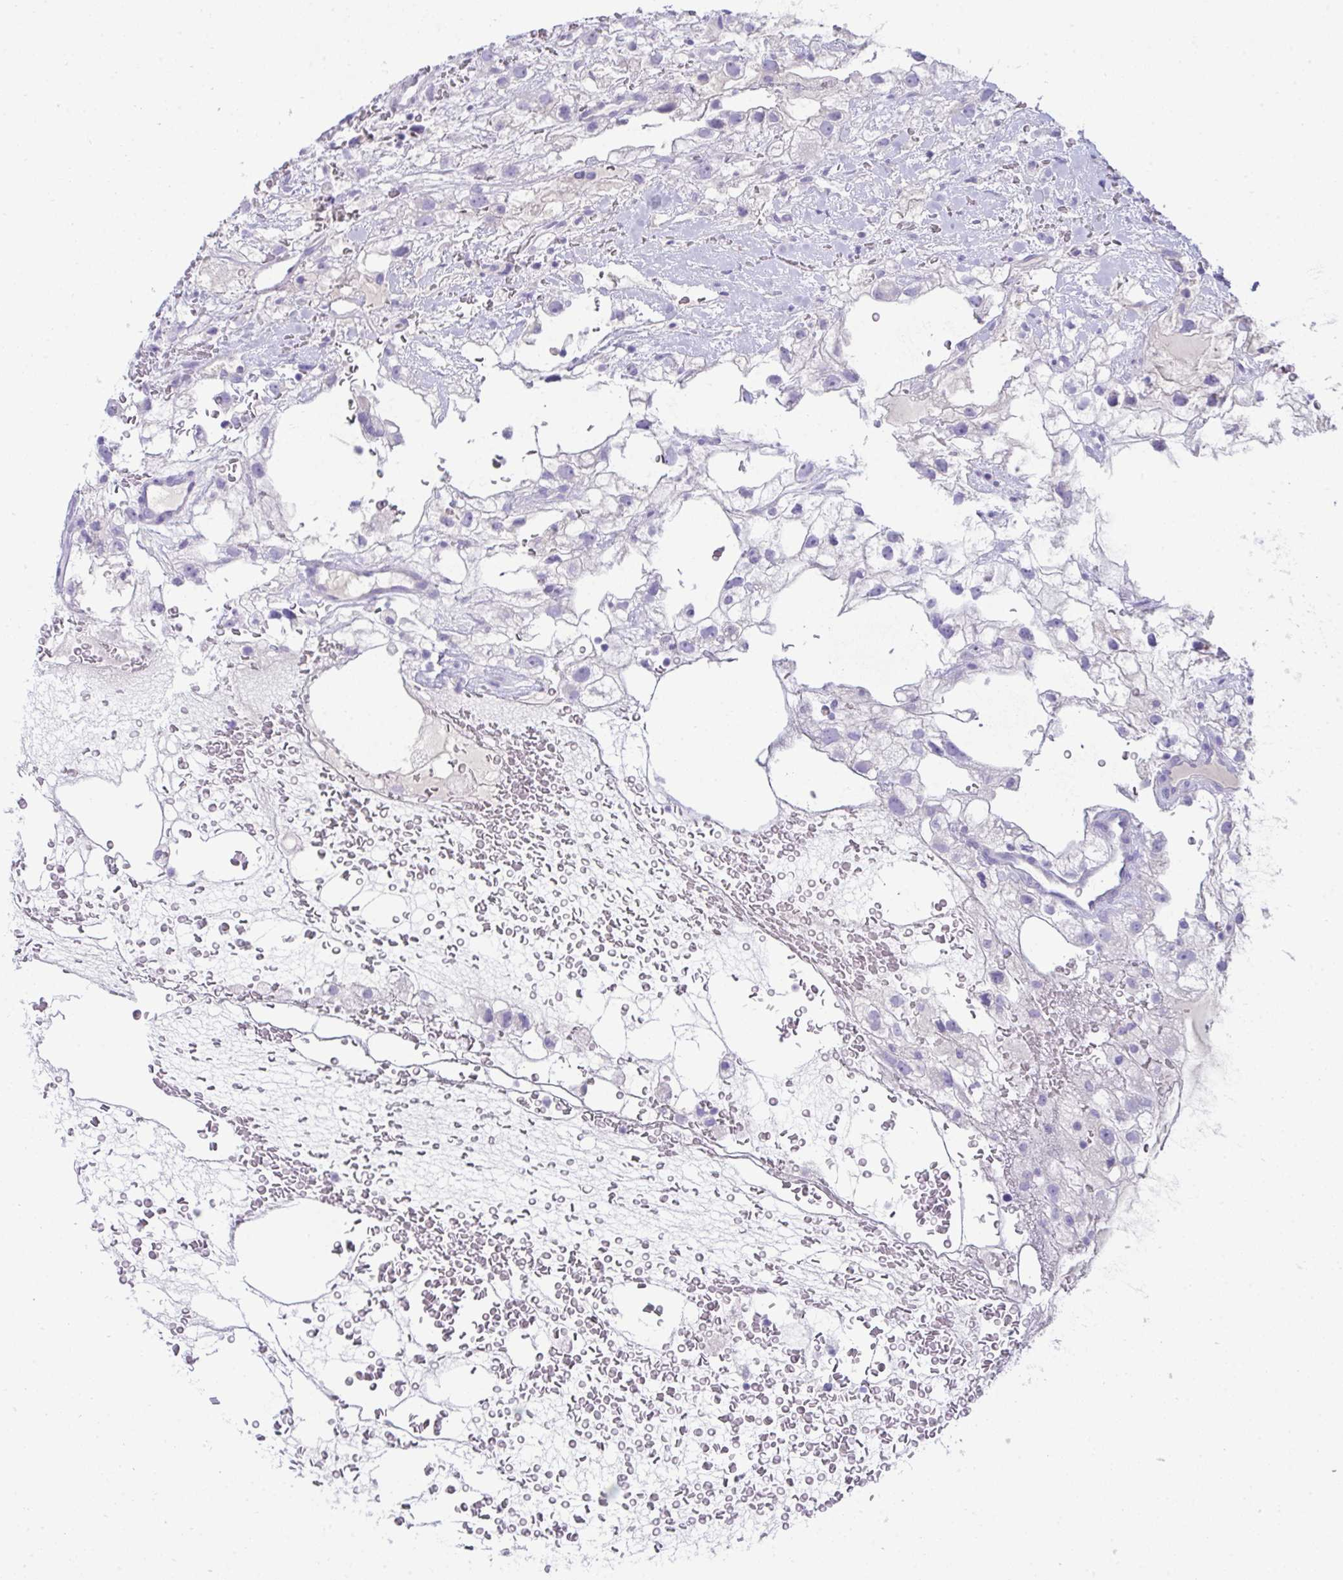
{"staining": {"intensity": "negative", "quantity": "none", "location": "none"}, "tissue": "renal cancer", "cell_type": "Tumor cells", "image_type": "cancer", "snomed": [{"axis": "morphology", "description": "Adenocarcinoma, NOS"}, {"axis": "topography", "description": "Kidney"}], "caption": "Renal cancer was stained to show a protein in brown. There is no significant expression in tumor cells. Brightfield microscopy of immunohistochemistry (IHC) stained with DAB (brown) and hematoxylin (blue), captured at high magnification.", "gene": "GLB1L2", "patient": {"sex": "male", "age": 59}}